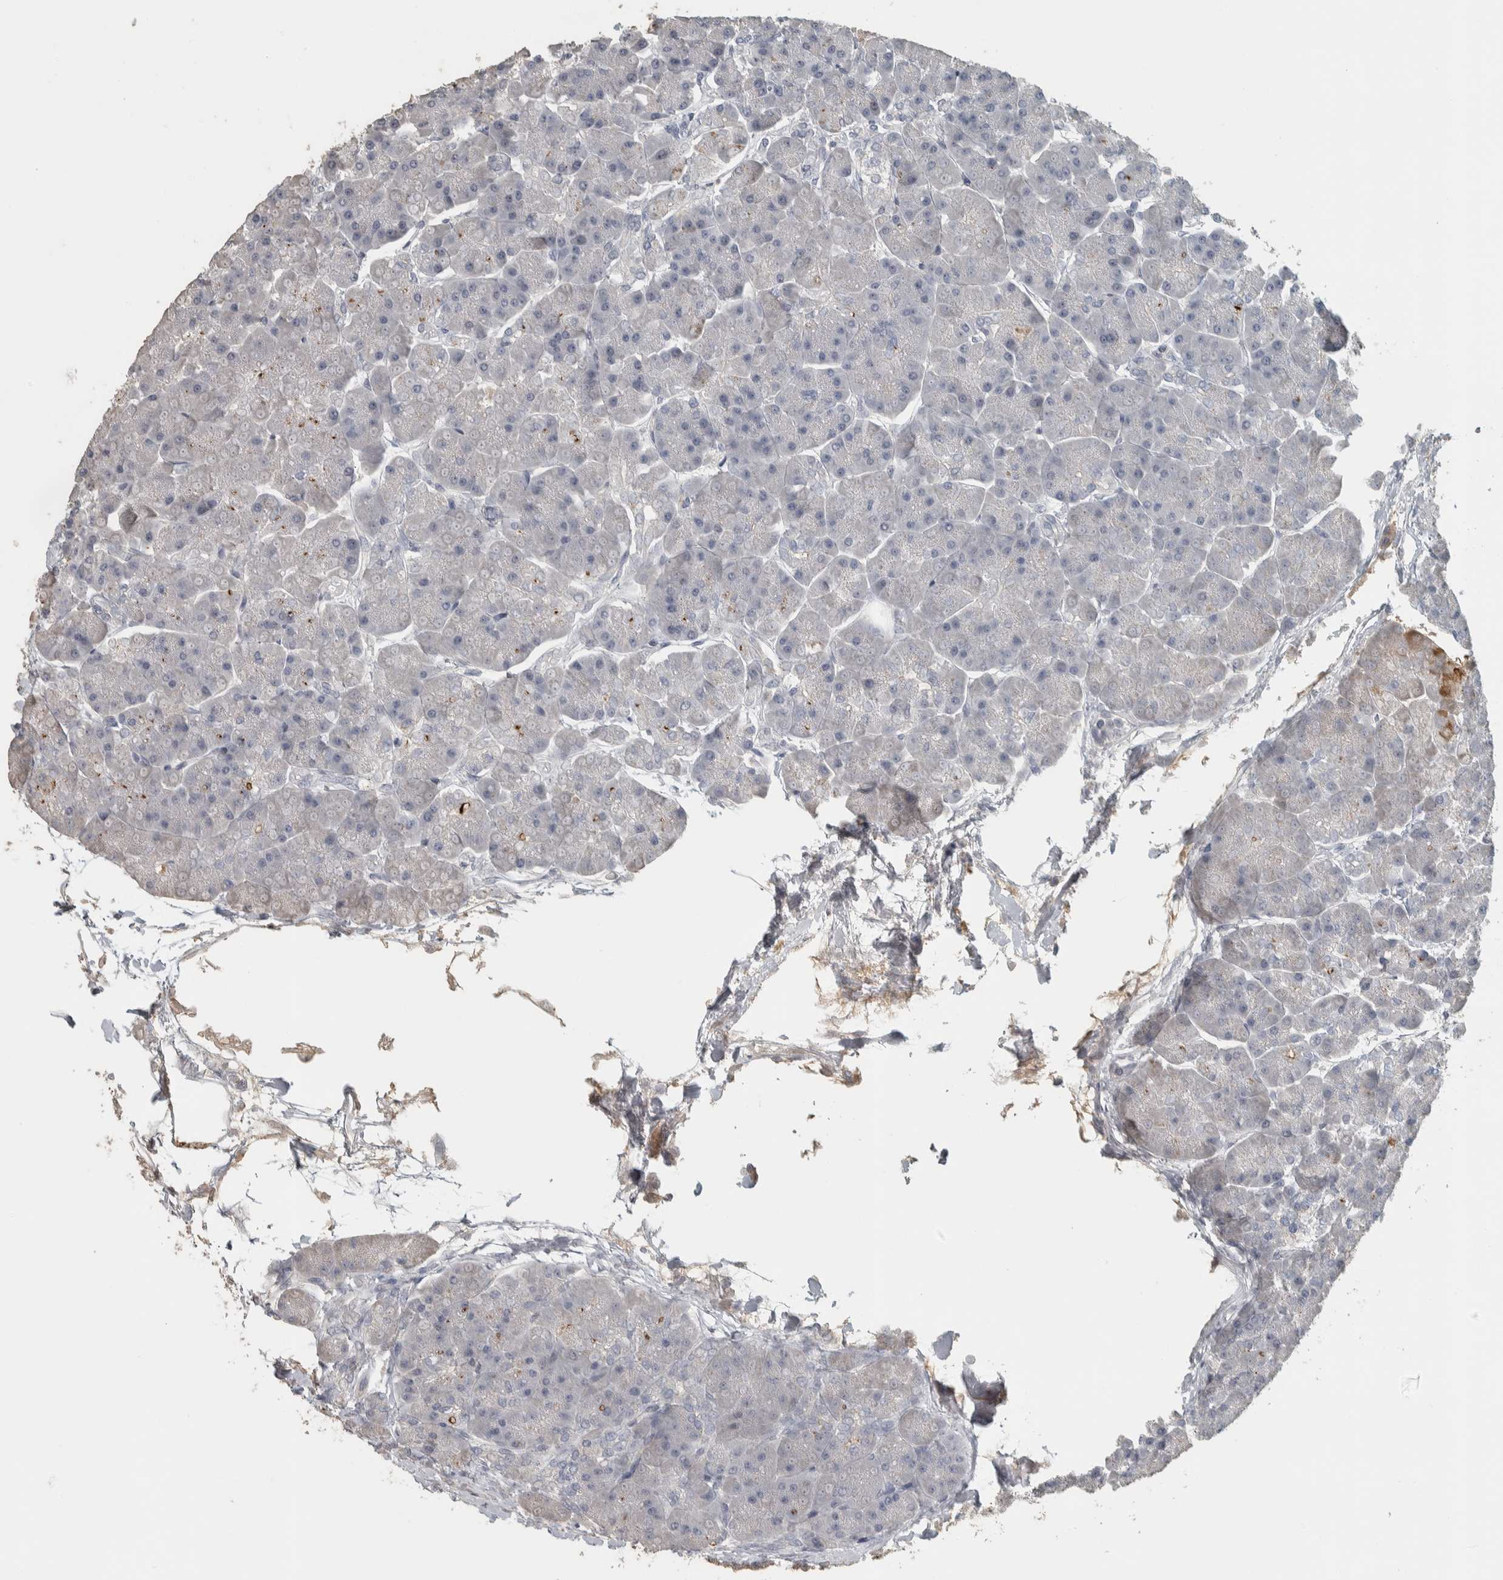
{"staining": {"intensity": "negative", "quantity": "none", "location": "none"}, "tissue": "pancreas", "cell_type": "Exocrine glandular cells", "image_type": "normal", "snomed": [{"axis": "morphology", "description": "Normal tissue, NOS"}, {"axis": "topography", "description": "Pancreas"}], "caption": "IHC of normal human pancreas demonstrates no expression in exocrine glandular cells.", "gene": "DCAF10", "patient": {"sex": "female", "age": 70}}